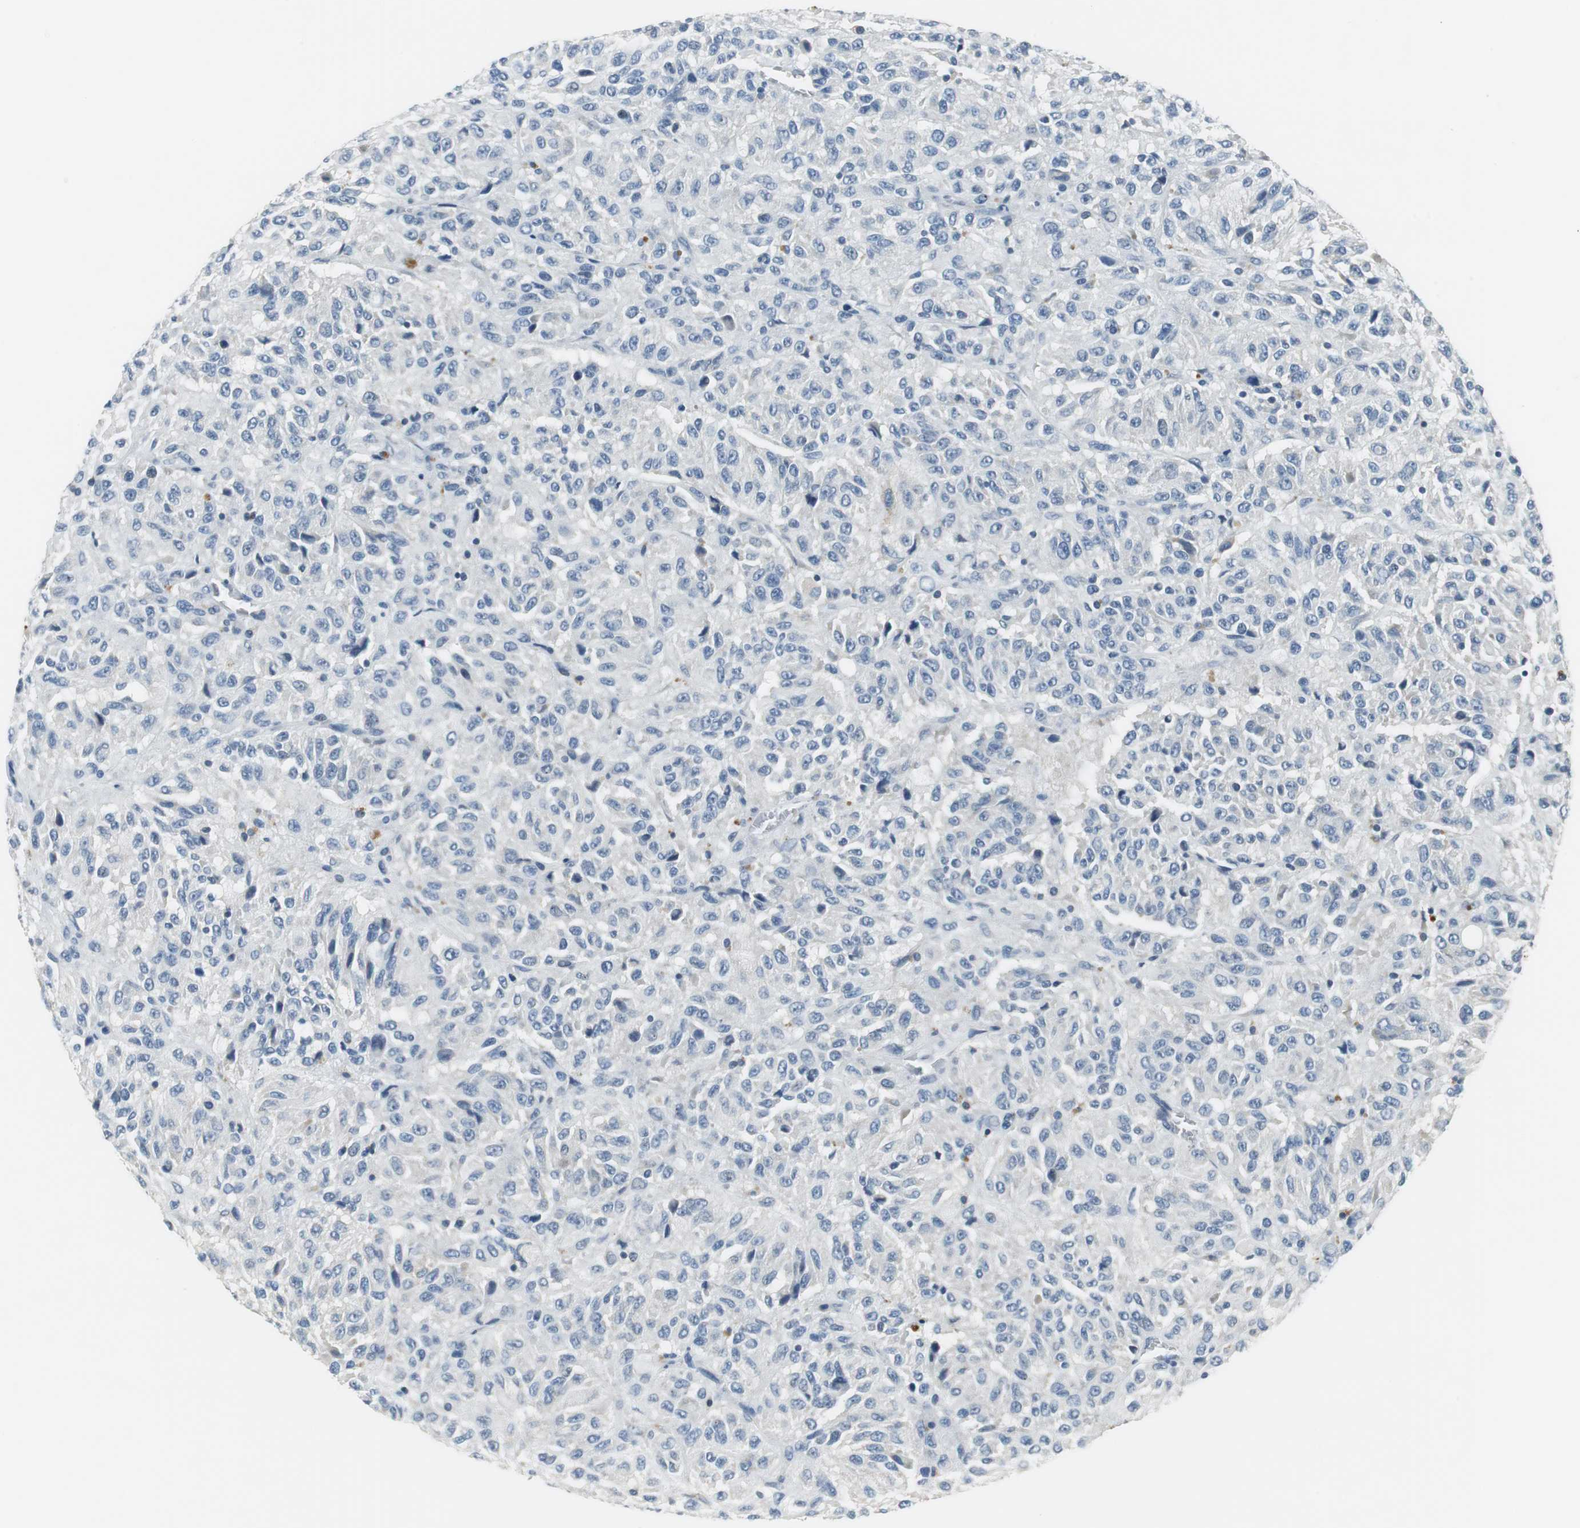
{"staining": {"intensity": "negative", "quantity": "none", "location": "none"}, "tissue": "melanoma", "cell_type": "Tumor cells", "image_type": "cancer", "snomed": [{"axis": "morphology", "description": "Malignant melanoma, Metastatic site"}, {"axis": "topography", "description": "Lung"}], "caption": "Image shows no protein staining in tumor cells of melanoma tissue.", "gene": "GLCCI1", "patient": {"sex": "male", "age": 64}}